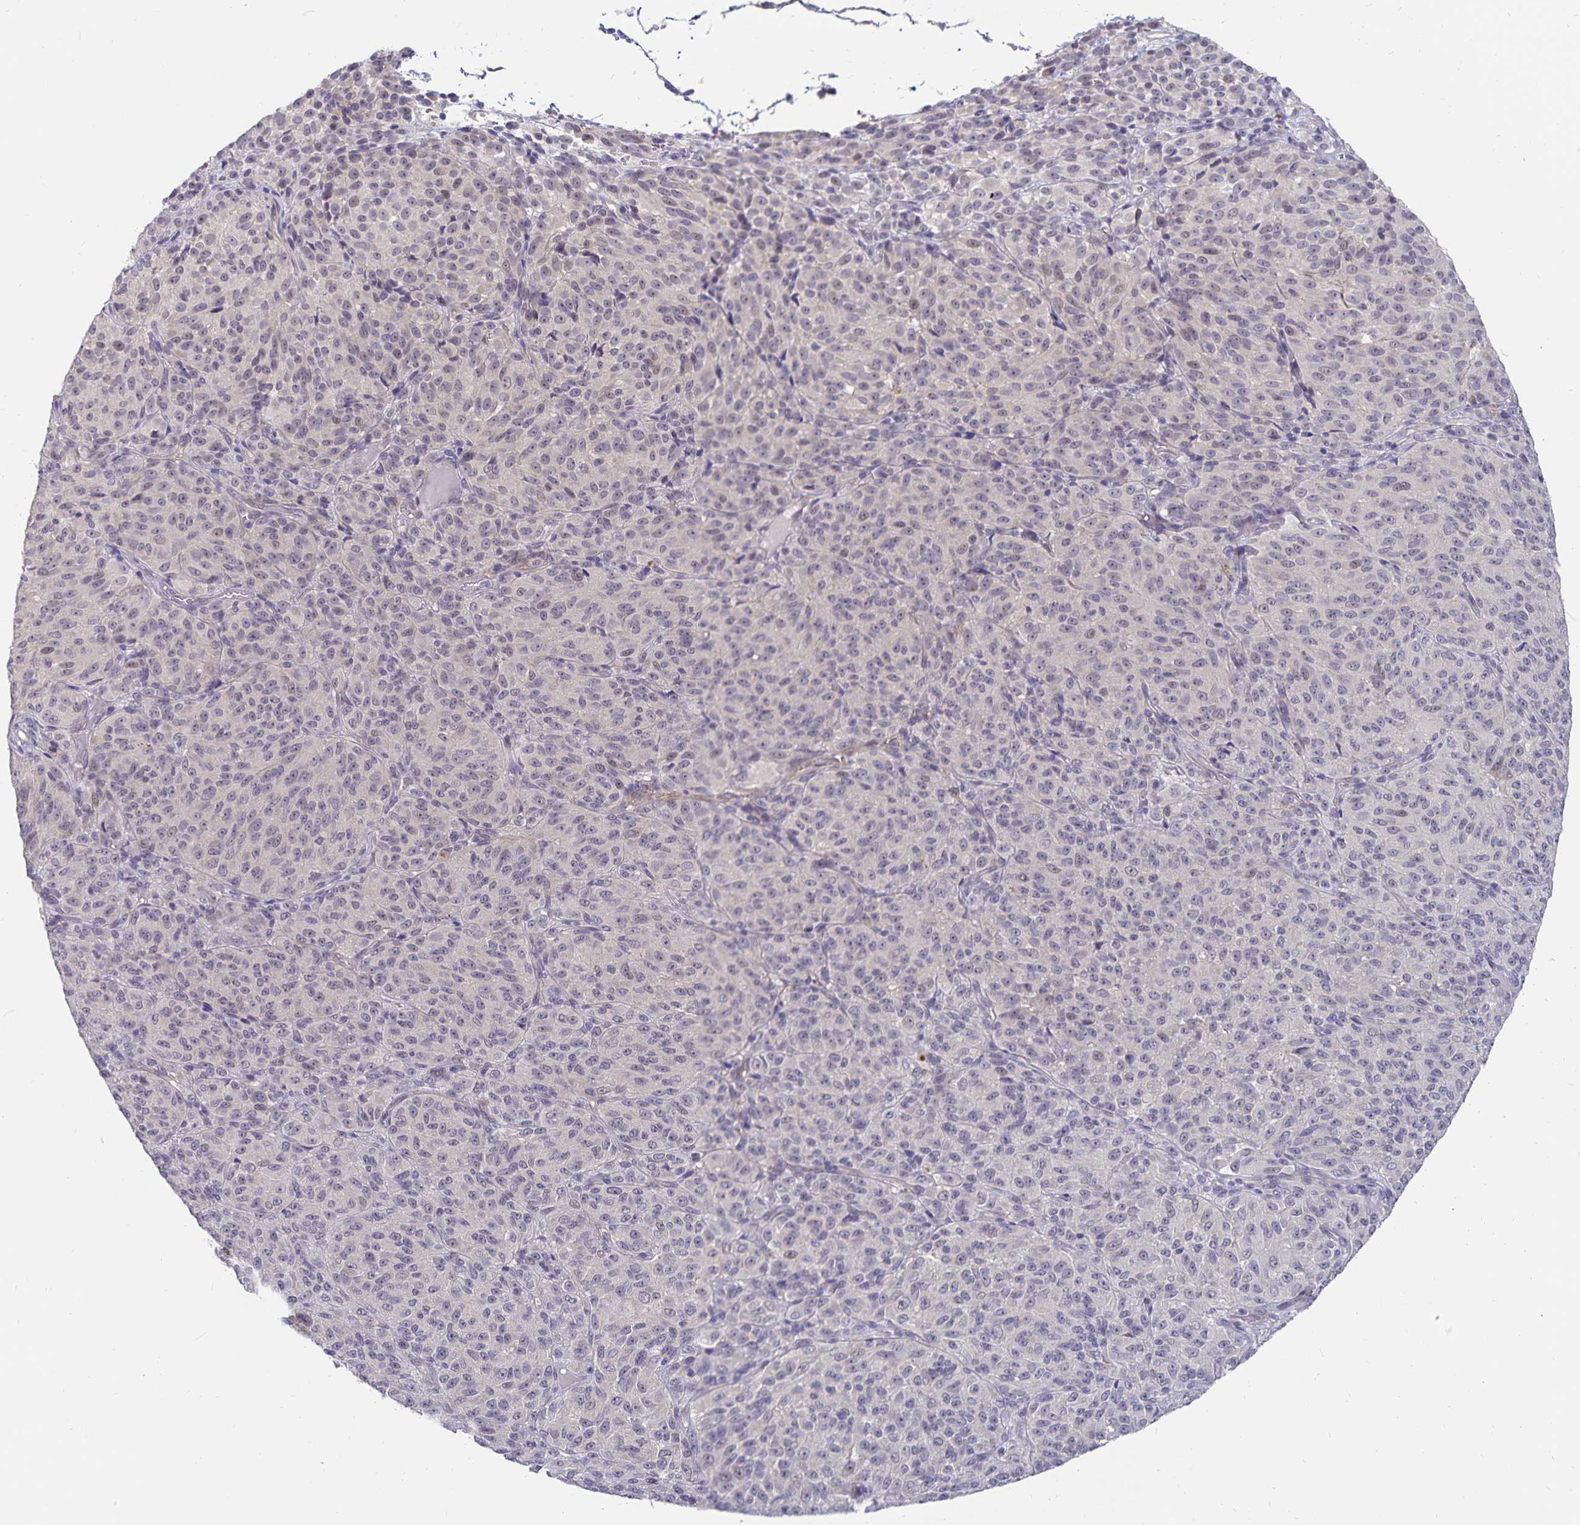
{"staining": {"intensity": "negative", "quantity": "none", "location": "none"}, "tissue": "melanoma", "cell_type": "Tumor cells", "image_type": "cancer", "snomed": [{"axis": "morphology", "description": "Malignant melanoma, Metastatic site"}, {"axis": "topography", "description": "Brain"}], "caption": "Human melanoma stained for a protein using IHC exhibits no staining in tumor cells.", "gene": "CDKN2B", "patient": {"sex": "female", "age": 56}}